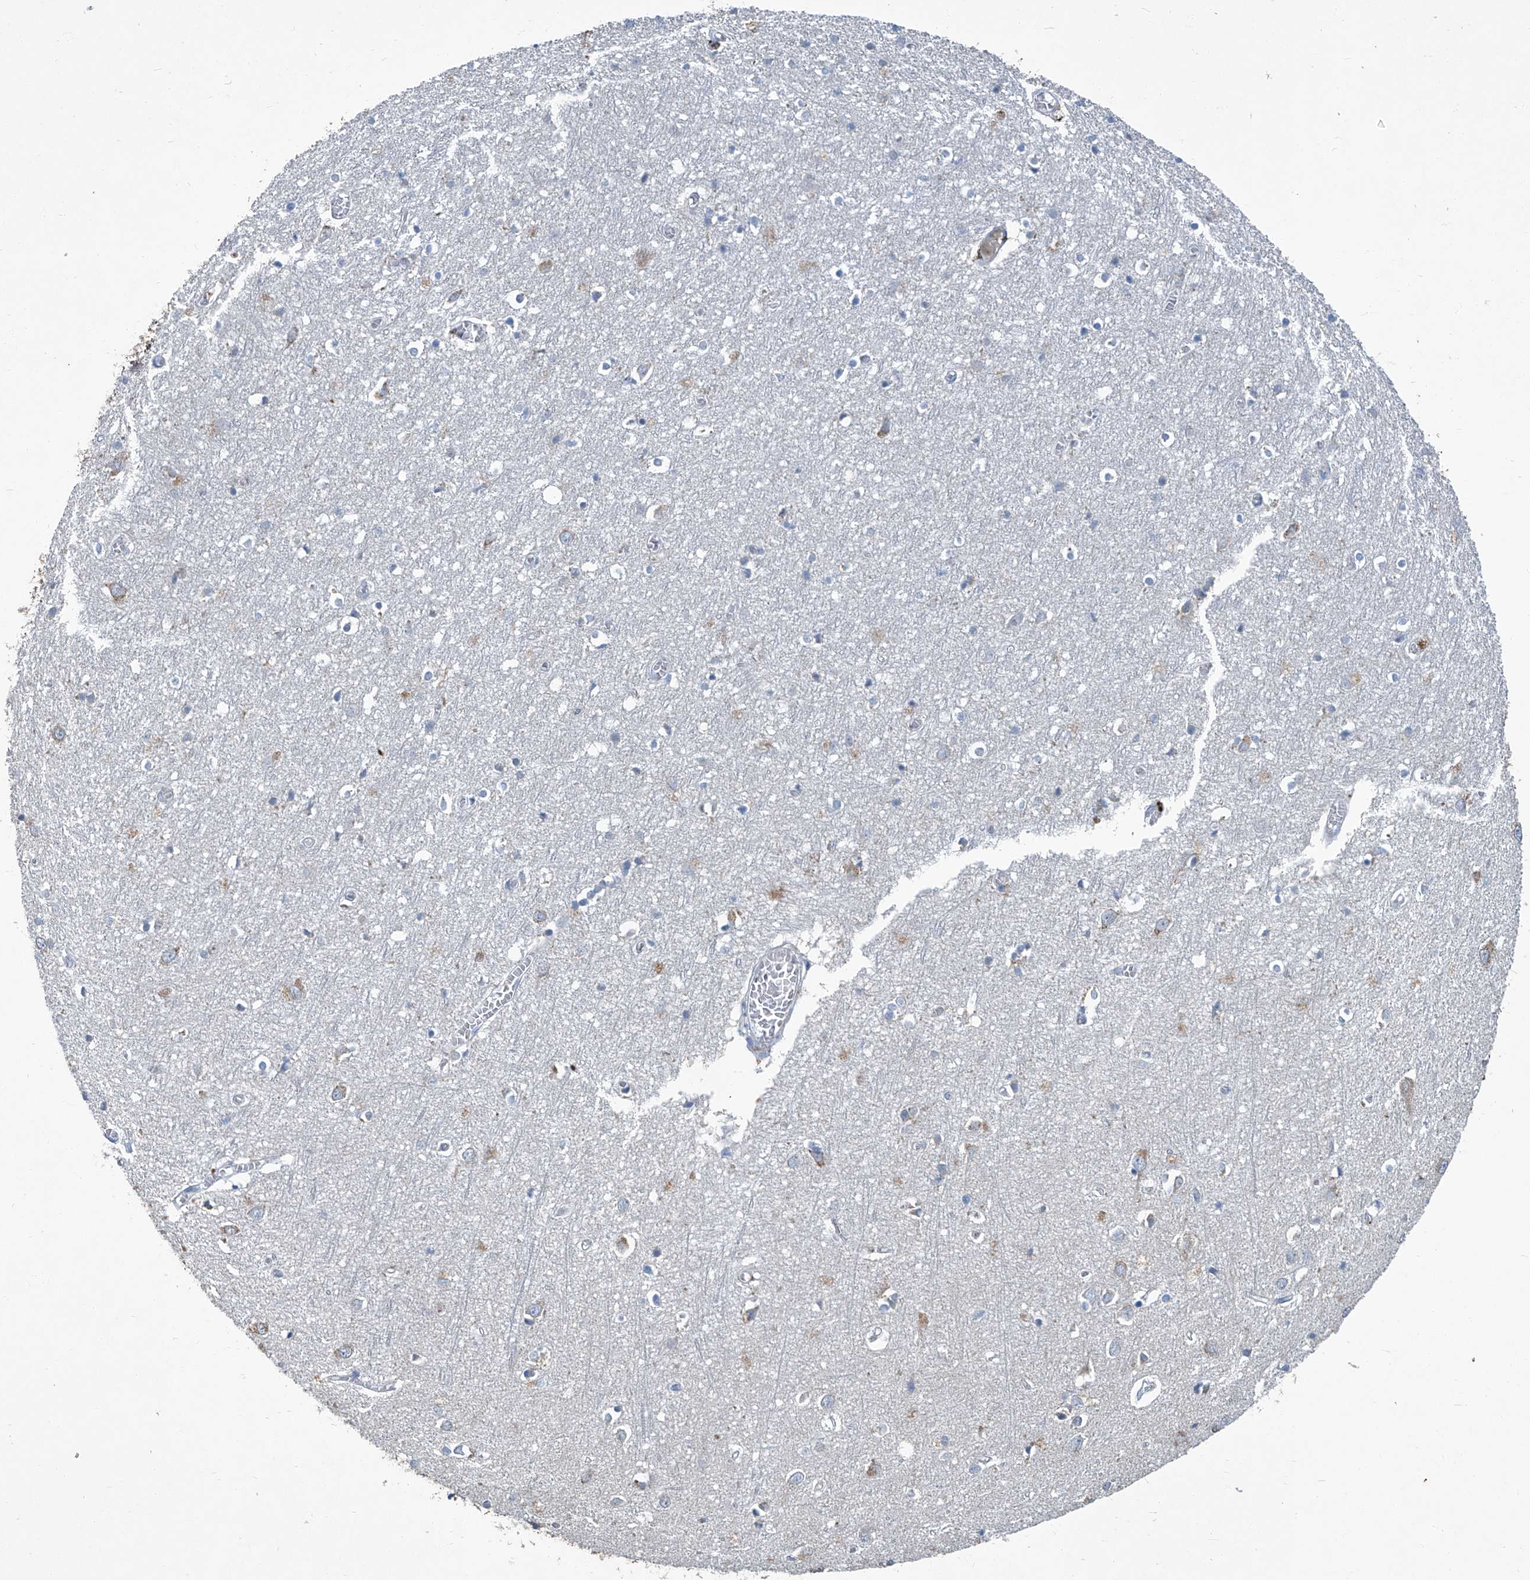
{"staining": {"intensity": "negative", "quantity": "none", "location": "none"}, "tissue": "cerebral cortex", "cell_type": "Endothelial cells", "image_type": "normal", "snomed": [{"axis": "morphology", "description": "Normal tissue, NOS"}, {"axis": "topography", "description": "Cerebral cortex"}], "caption": "Unremarkable cerebral cortex was stained to show a protein in brown. There is no significant positivity in endothelial cells. (DAB (3,3'-diaminobenzidine) immunohistochemistry (IHC) visualized using brightfield microscopy, high magnification).", "gene": "SLC26A11", "patient": {"sex": "female", "age": 64}}